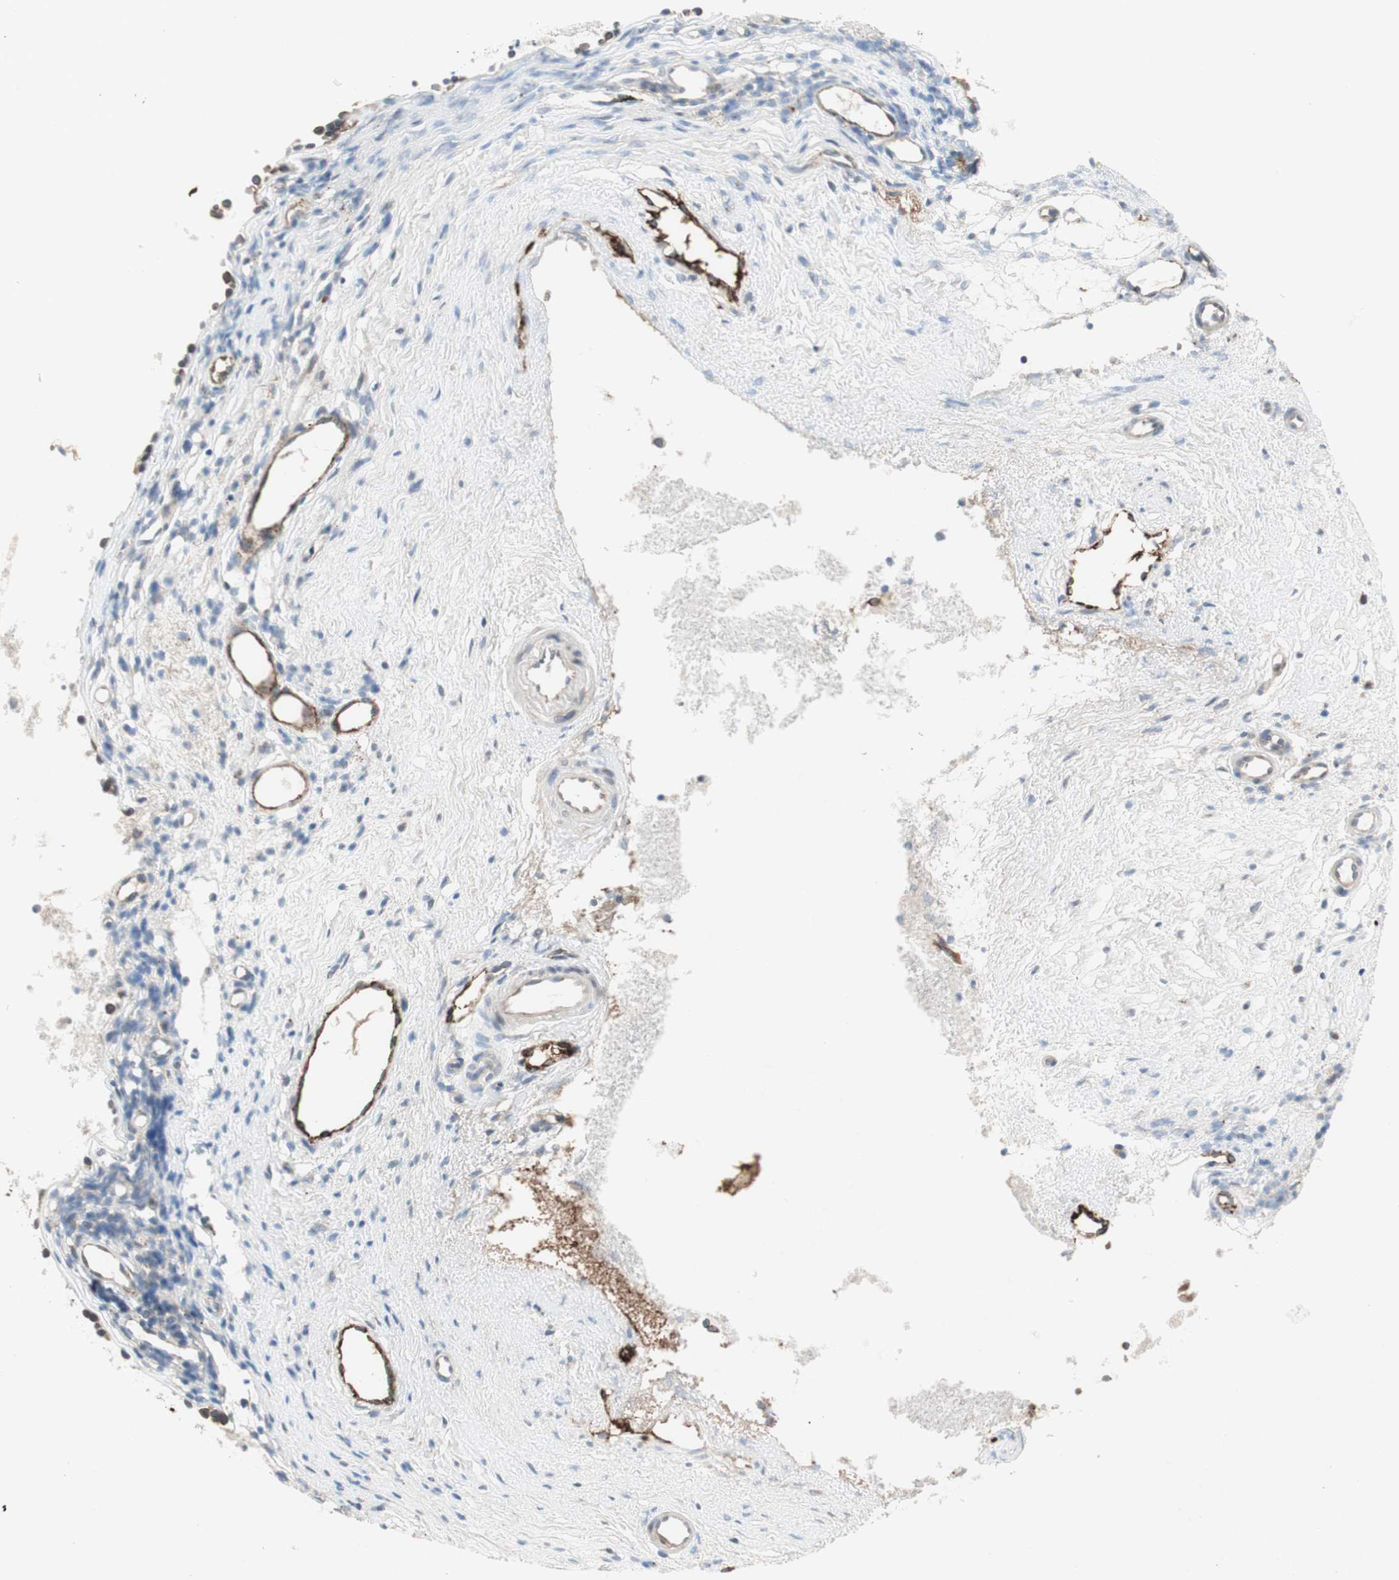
{"staining": {"intensity": "strong", "quantity": ">75%", "location": "cytoplasmic/membranous"}, "tissue": "nasopharynx", "cell_type": "Respiratory epithelial cells", "image_type": "normal", "snomed": [{"axis": "morphology", "description": "Normal tissue, NOS"}, {"axis": "topography", "description": "Nasopharynx"}], "caption": "Immunohistochemical staining of normal nasopharynx exhibits high levels of strong cytoplasmic/membranous staining in approximately >75% of respiratory epithelial cells.", "gene": "FGFR4", "patient": {"sex": "male", "age": 21}}